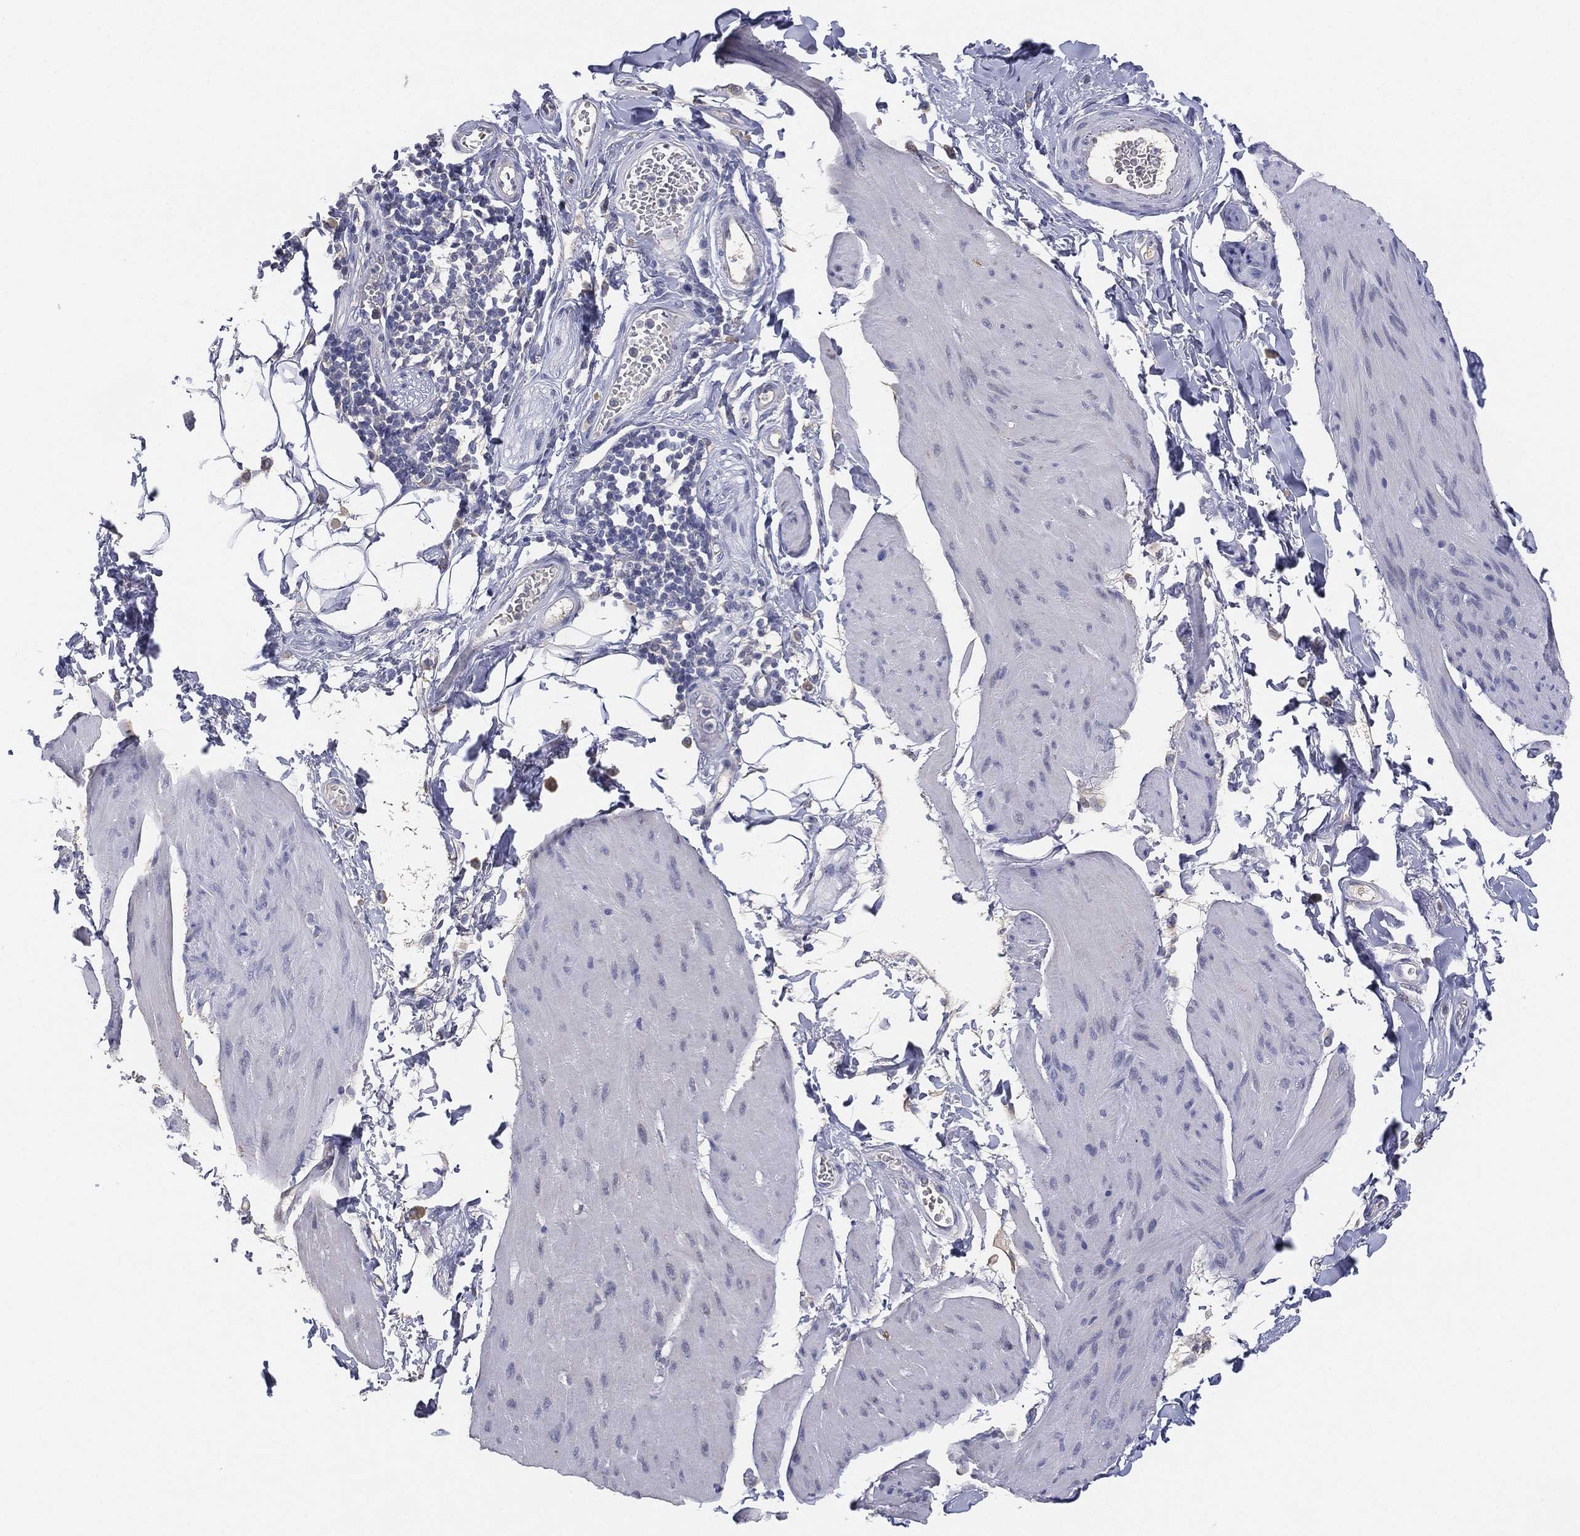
{"staining": {"intensity": "negative", "quantity": "none", "location": "none"}, "tissue": "smooth muscle", "cell_type": "Smooth muscle cells", "image_type": "normal", "snomed": [{"axis": "morphology", "description": "Normal tissue, NOS"}, {"axis": "topography", "description": "Adipose tissue"}, {"axis": "topography", "description": "Smooth muscle"}, {"axis": "topography", "description": "Peripheral nerve tissue"}], "caption": "Human smooth muscle stained for a protein using immunohistochemistry (IHC) reveals no expression in smooth muscle cells.", "gene": "MLF1", "patient": {"sex": "male", "age": 83}}